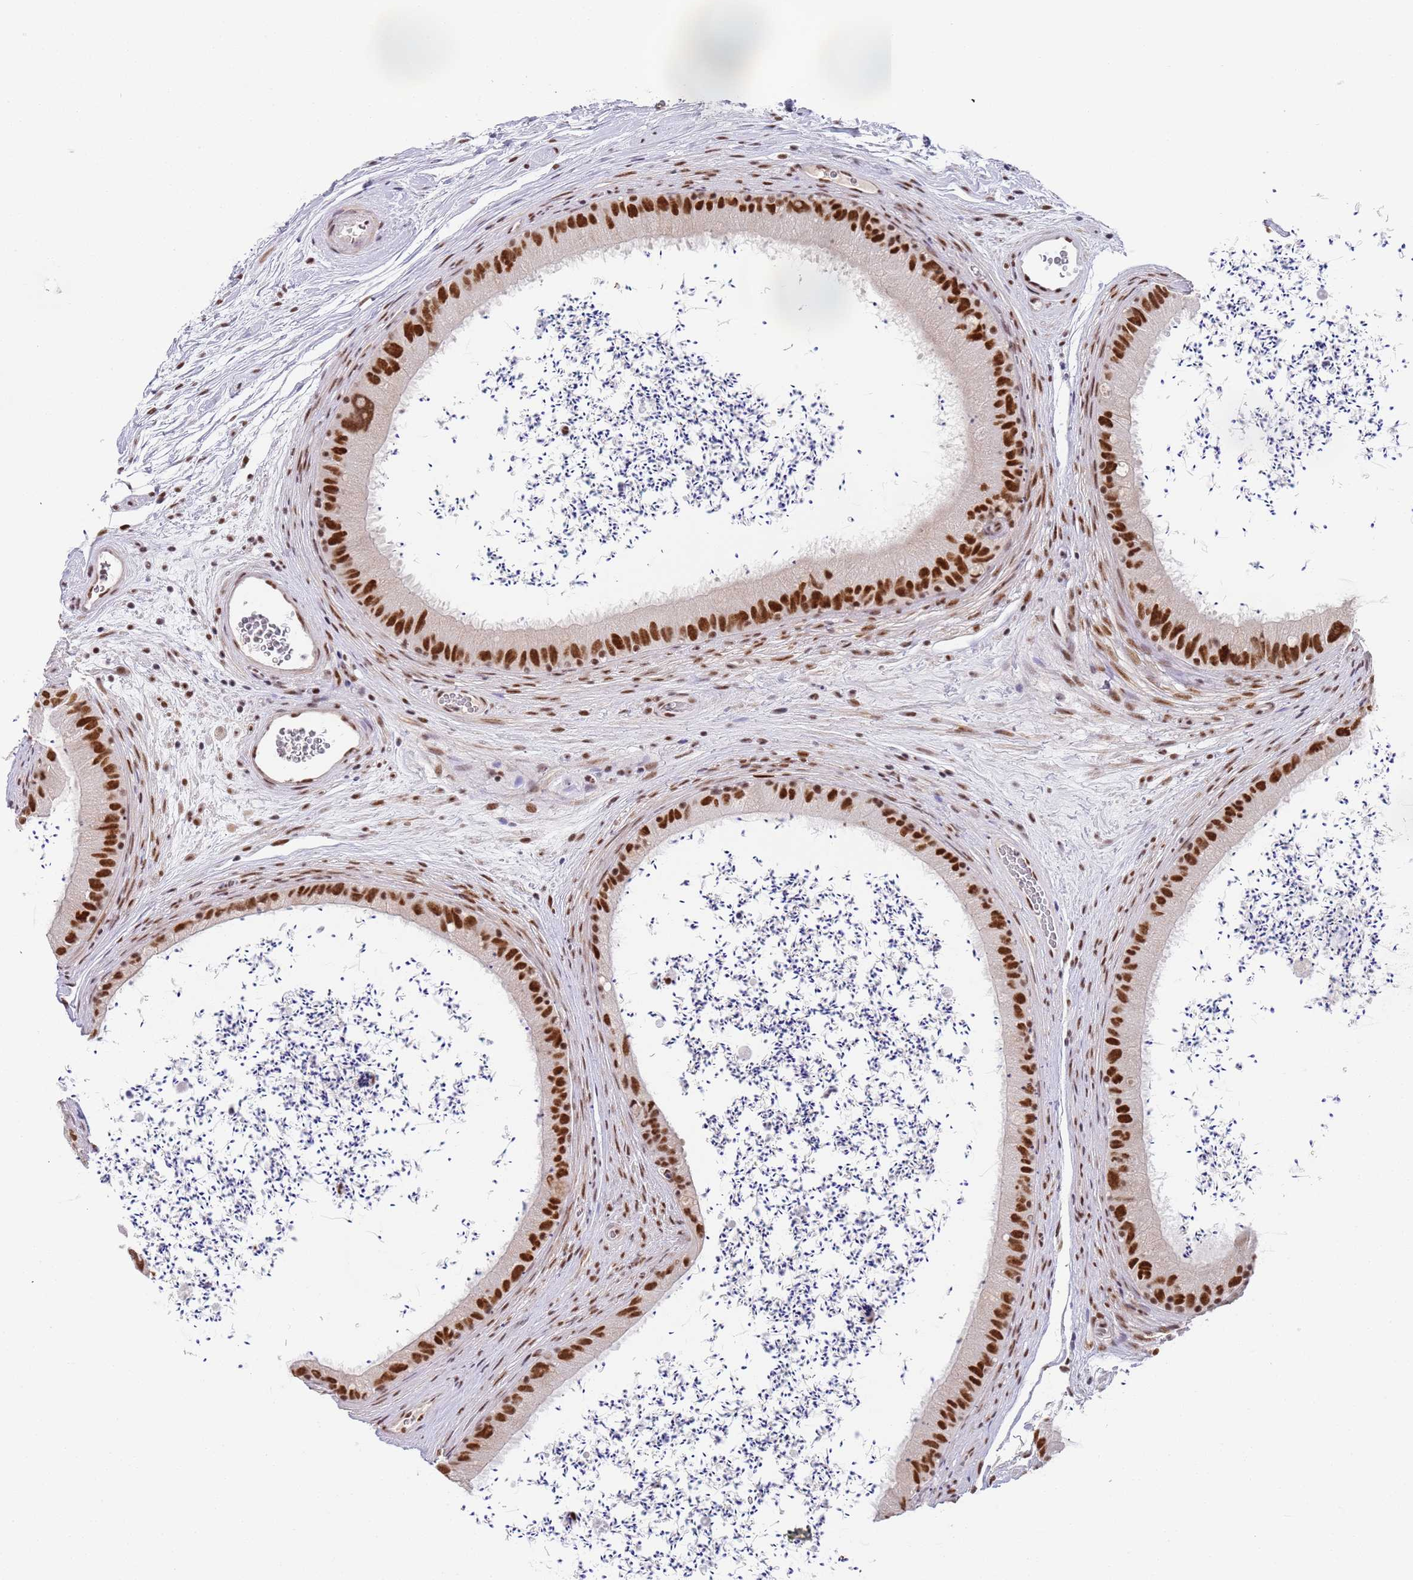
{"staining": {"intensity": "strong", "quantity": ">75%", "location": "nuclear"}, "tissue": "epididymis", "cell_type": "Glandular cells", "image_type": "normal", "snomed": [{"axis": "morphology", "description": "Normal tissue, NOS"}, {"axis": "topography", "description": "Epididymis, spermatic cord, NOS"}], "caption": "Immunohistochemical staining of normal epididymis displays high levels of strong nuclear expression in approximately >75% of glandular cells. The staining was performed using DAB, with brown indicating positive protein expression. Nuclei are stained blue with hematoxylin.", "gene": "AKAP8L", "patient": {"sex": "male", "age": 50}}